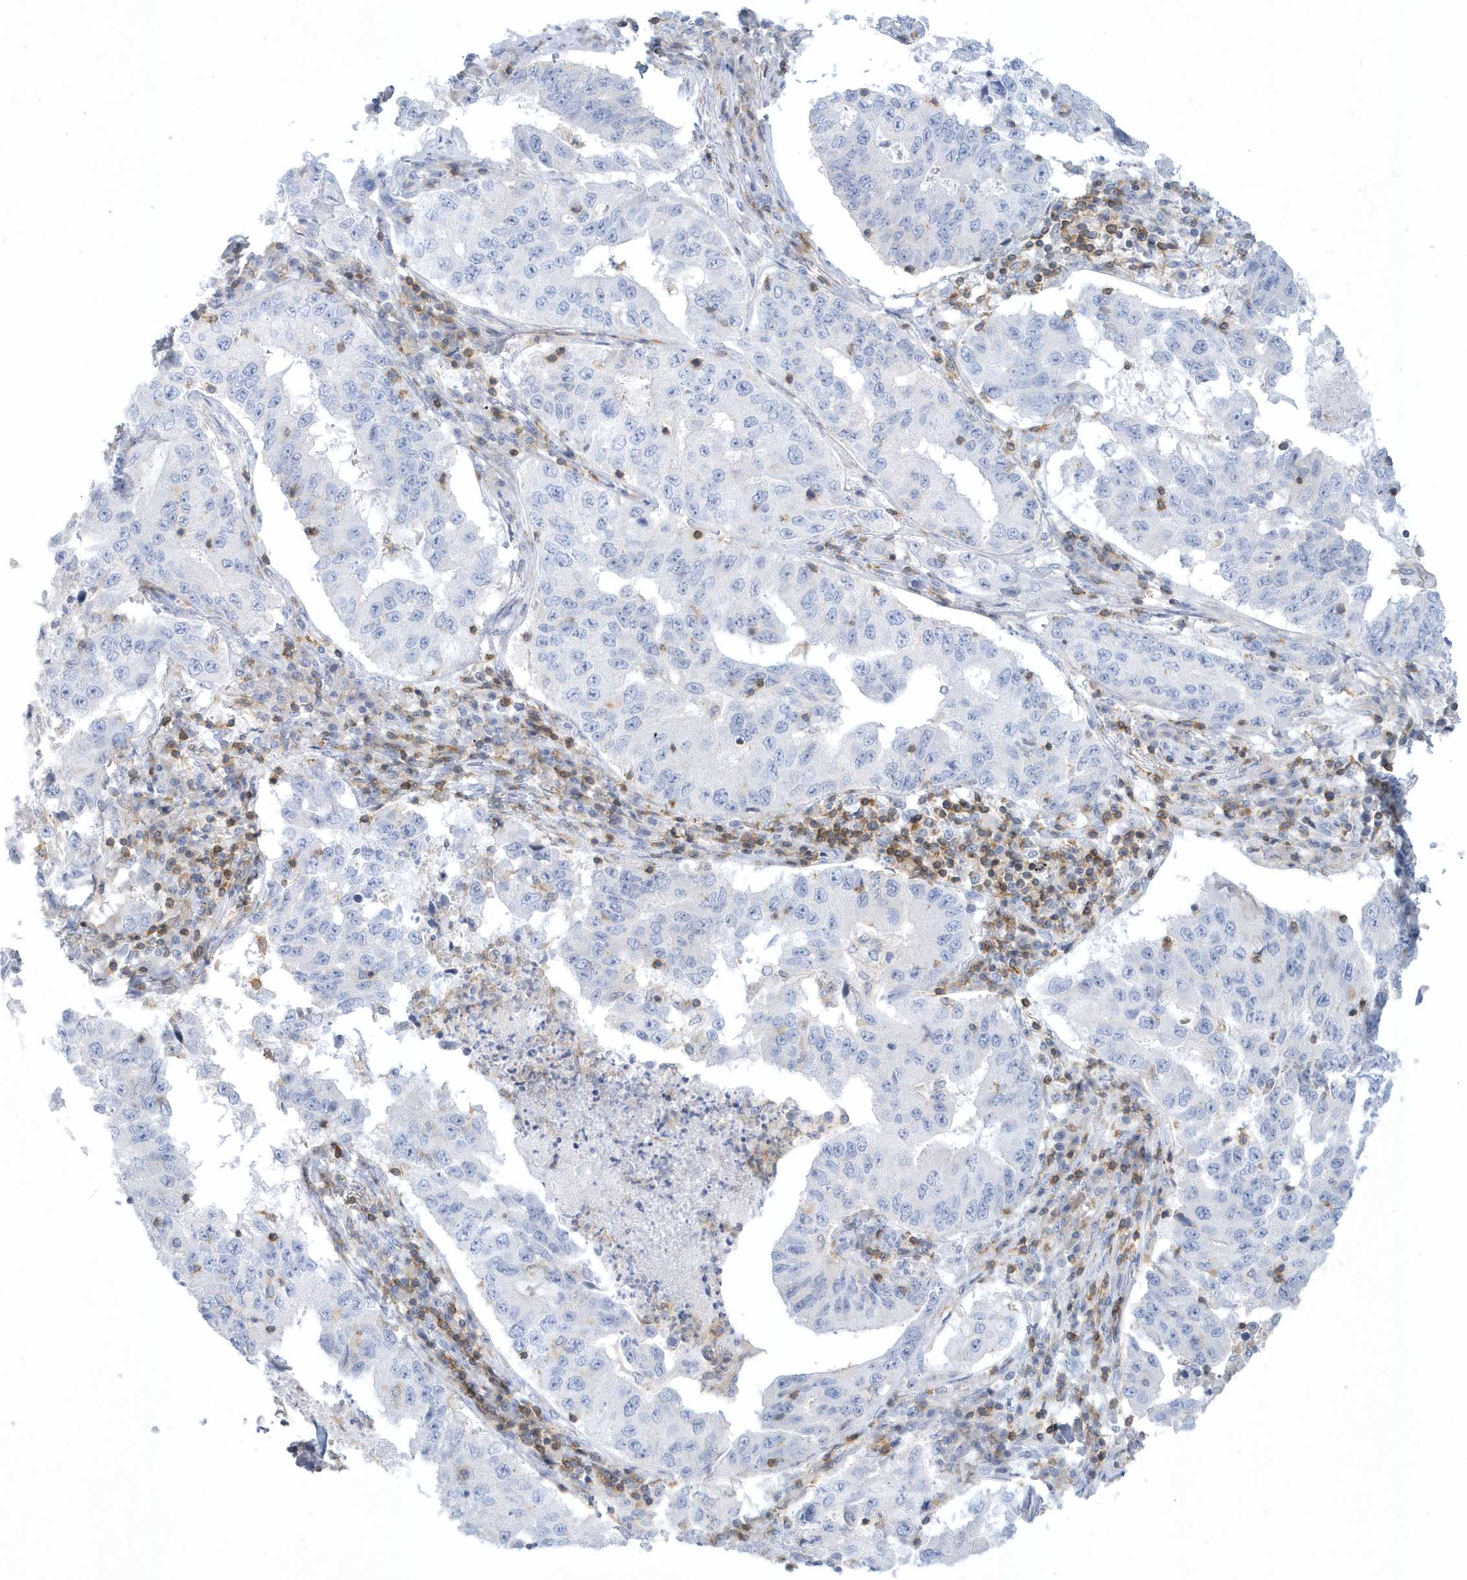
{"staining": {"intensity": "negative", "quantity": "none", "location": "none"}, "tissue": "lung cancer", "cell_type": "Tumor cells", "image_type": "cancer", "snomed": [{"axis": "morphology", "description": "Adenocarcinoma, NOS"}, {"axis": "topography", "description": "Lung"}], "caption": "DAB (3,3'-diaminobenzidine) immunohistochemical staining of human adenocarcinoma (lung) exhibits no significant expression in tumor cells.", "gene": "PSD4", "patient": {"sex": "female", "age": 51}}